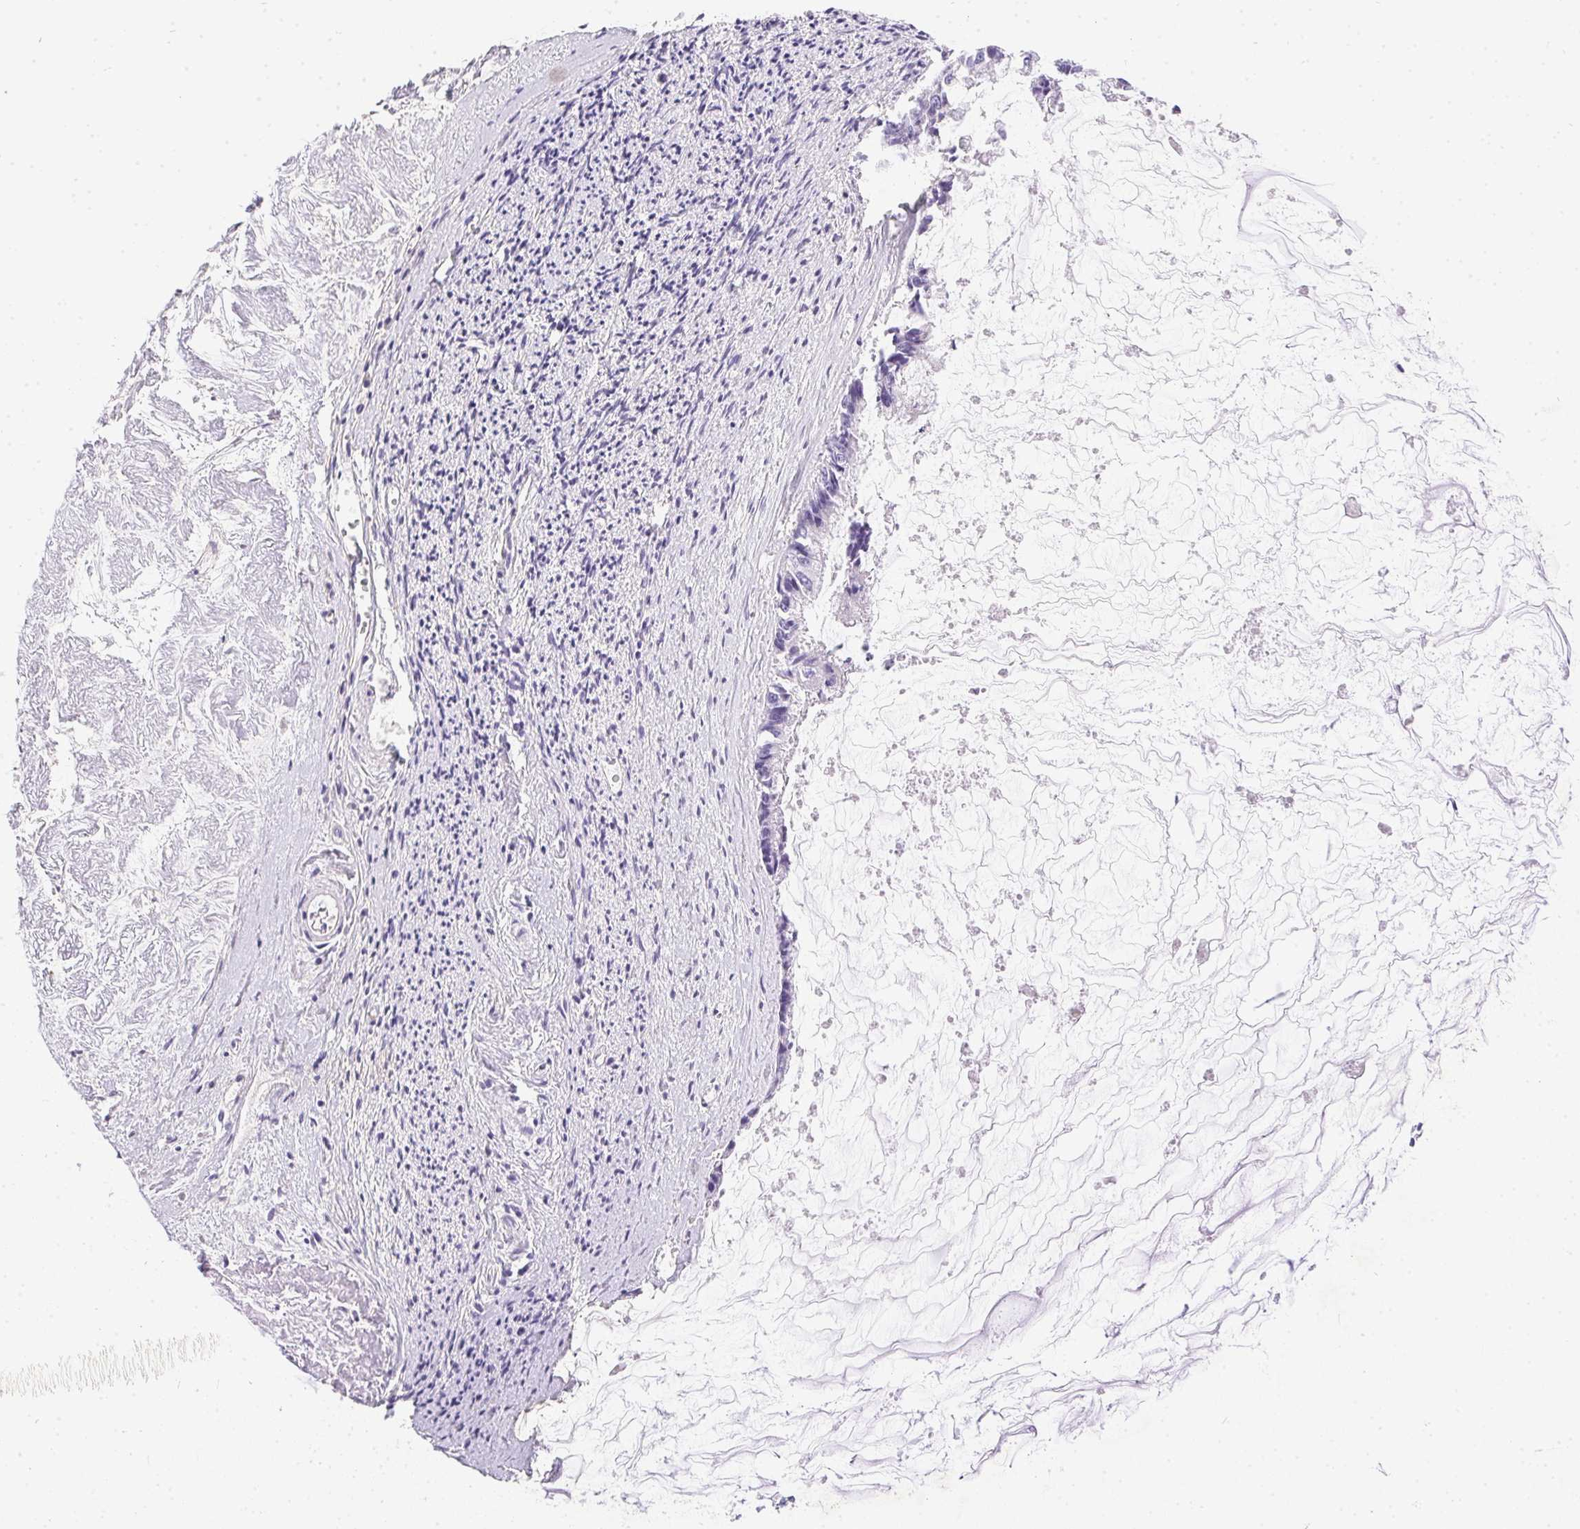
{"staining": {"intensity": "negative", "quantity": "none", "location": "none"}, "tissue": "ovarian cancer", "cell_type": "Tumor cells", "image_type": "cancer", "snomed": [{"axis": "morphology", "description": "Cystadenocarcinoma, mucinous, NOS"}, {"axis": "topography", "description": "Ovary"}], "caption": "The photomicrograph shows no significant staining in tumor cells of ovarian mucinous cystadenocarcinoma. (DAB IHC visualized using brightfield microscopy, high magnification).", "gene": "SSTR4", "patient": {"sex": "female", "age": 90}}